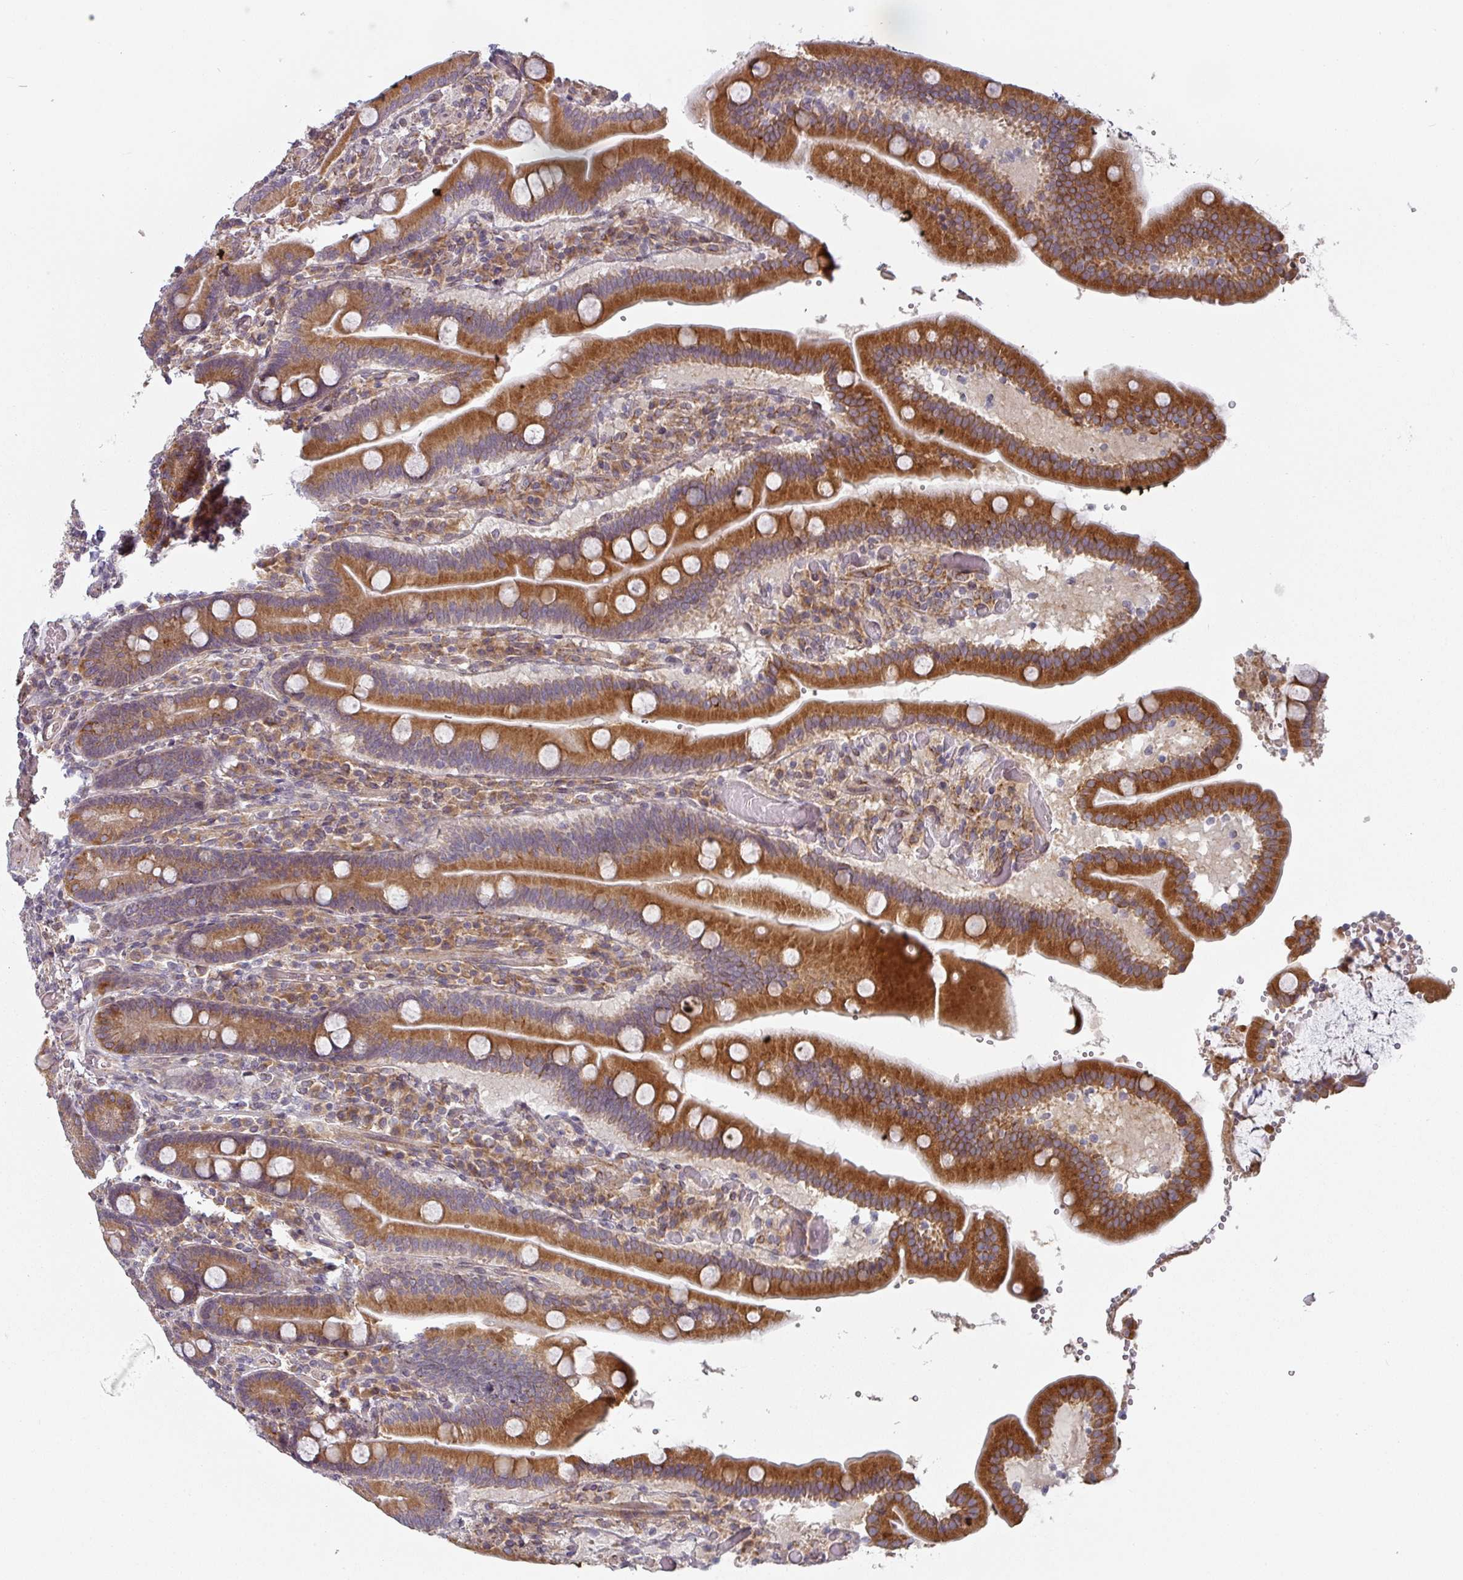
{"staining": {"intensity": "strong", "quantity": ">75%", "location": "cytoplasmic/membranous"}, "tissue": "duodenum", "cell_type": "Glandular cells", "image_type": "normal", "snomed": [{"axis": "morphology", "description": "Normal tissue, NOS"}, {"axis": "topography", "description": "Duodenum"}], "caption": "IHC (DAB (3,3'-diaminobenzidine)) staining of unremarkable duodenum shows strong cytoplasmic/membranous protein staining in approximately >75% of glandular cells.", "gene": "TAPT1", "patient": {"sex": "female", "age": 62}}